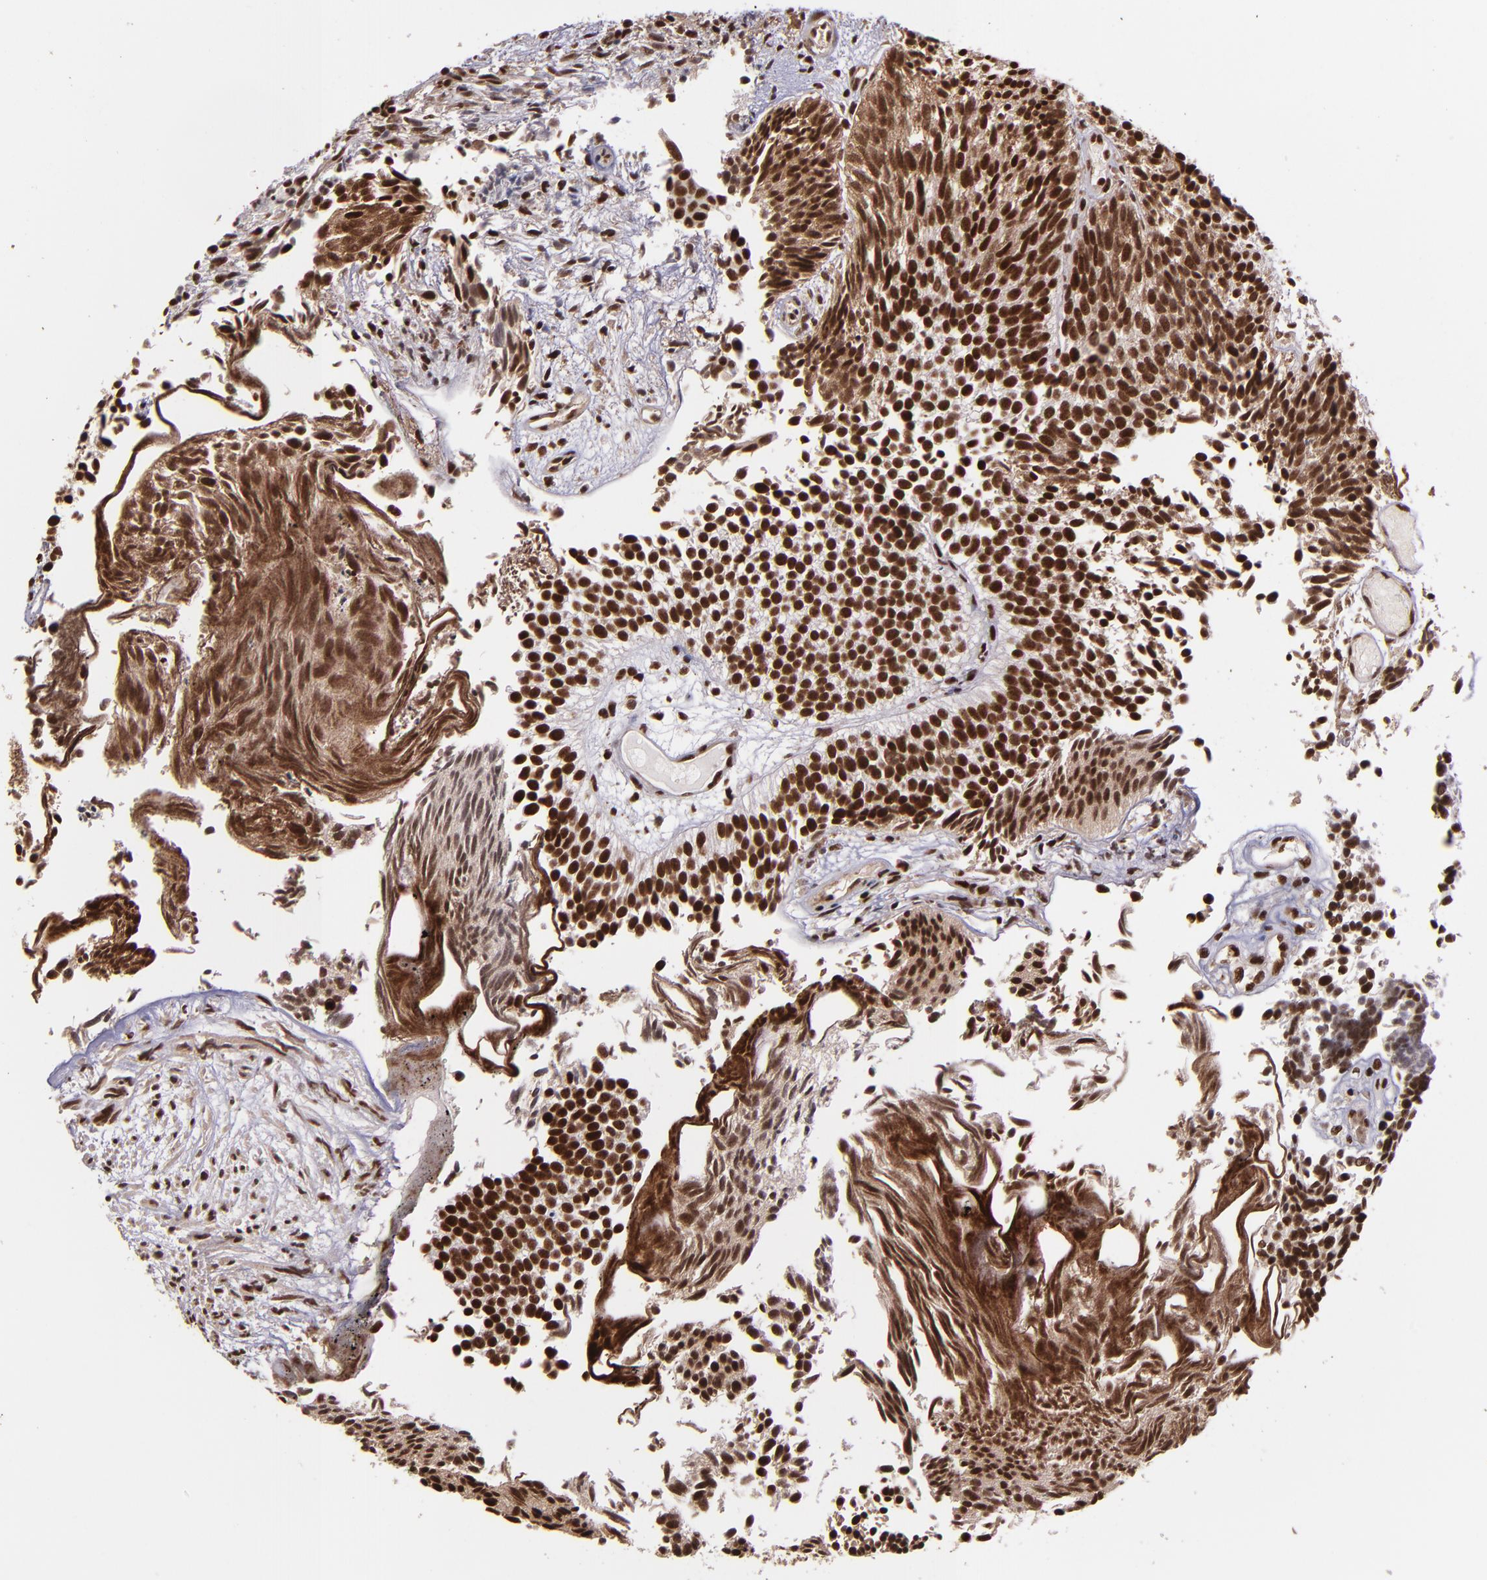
{"staining": {"intensity": "strong", "quantity": ">75%", "location": "cytoplasmic/membranous,nuclear"}, "tissue": "urothelial cancer", "cell_type": "Tumor cells", "image_type": "cancer", "snomed": [{"axis": "morphology", "description": "Urothelial carcinoma, Low grade"}, {"axis": "topography", "description": "Urinary bladder"}], "caption": "Urothelial carcinoma (low-grade) stained with DAB (3,3'-diaminobenzidine) IHC displays high levels of strong cytoplasmic/membranous and nuclear expression in approximately >75% of tumor cells.", "gene": "PQBP1", "patient": {"sex": "male", "age": 84}}